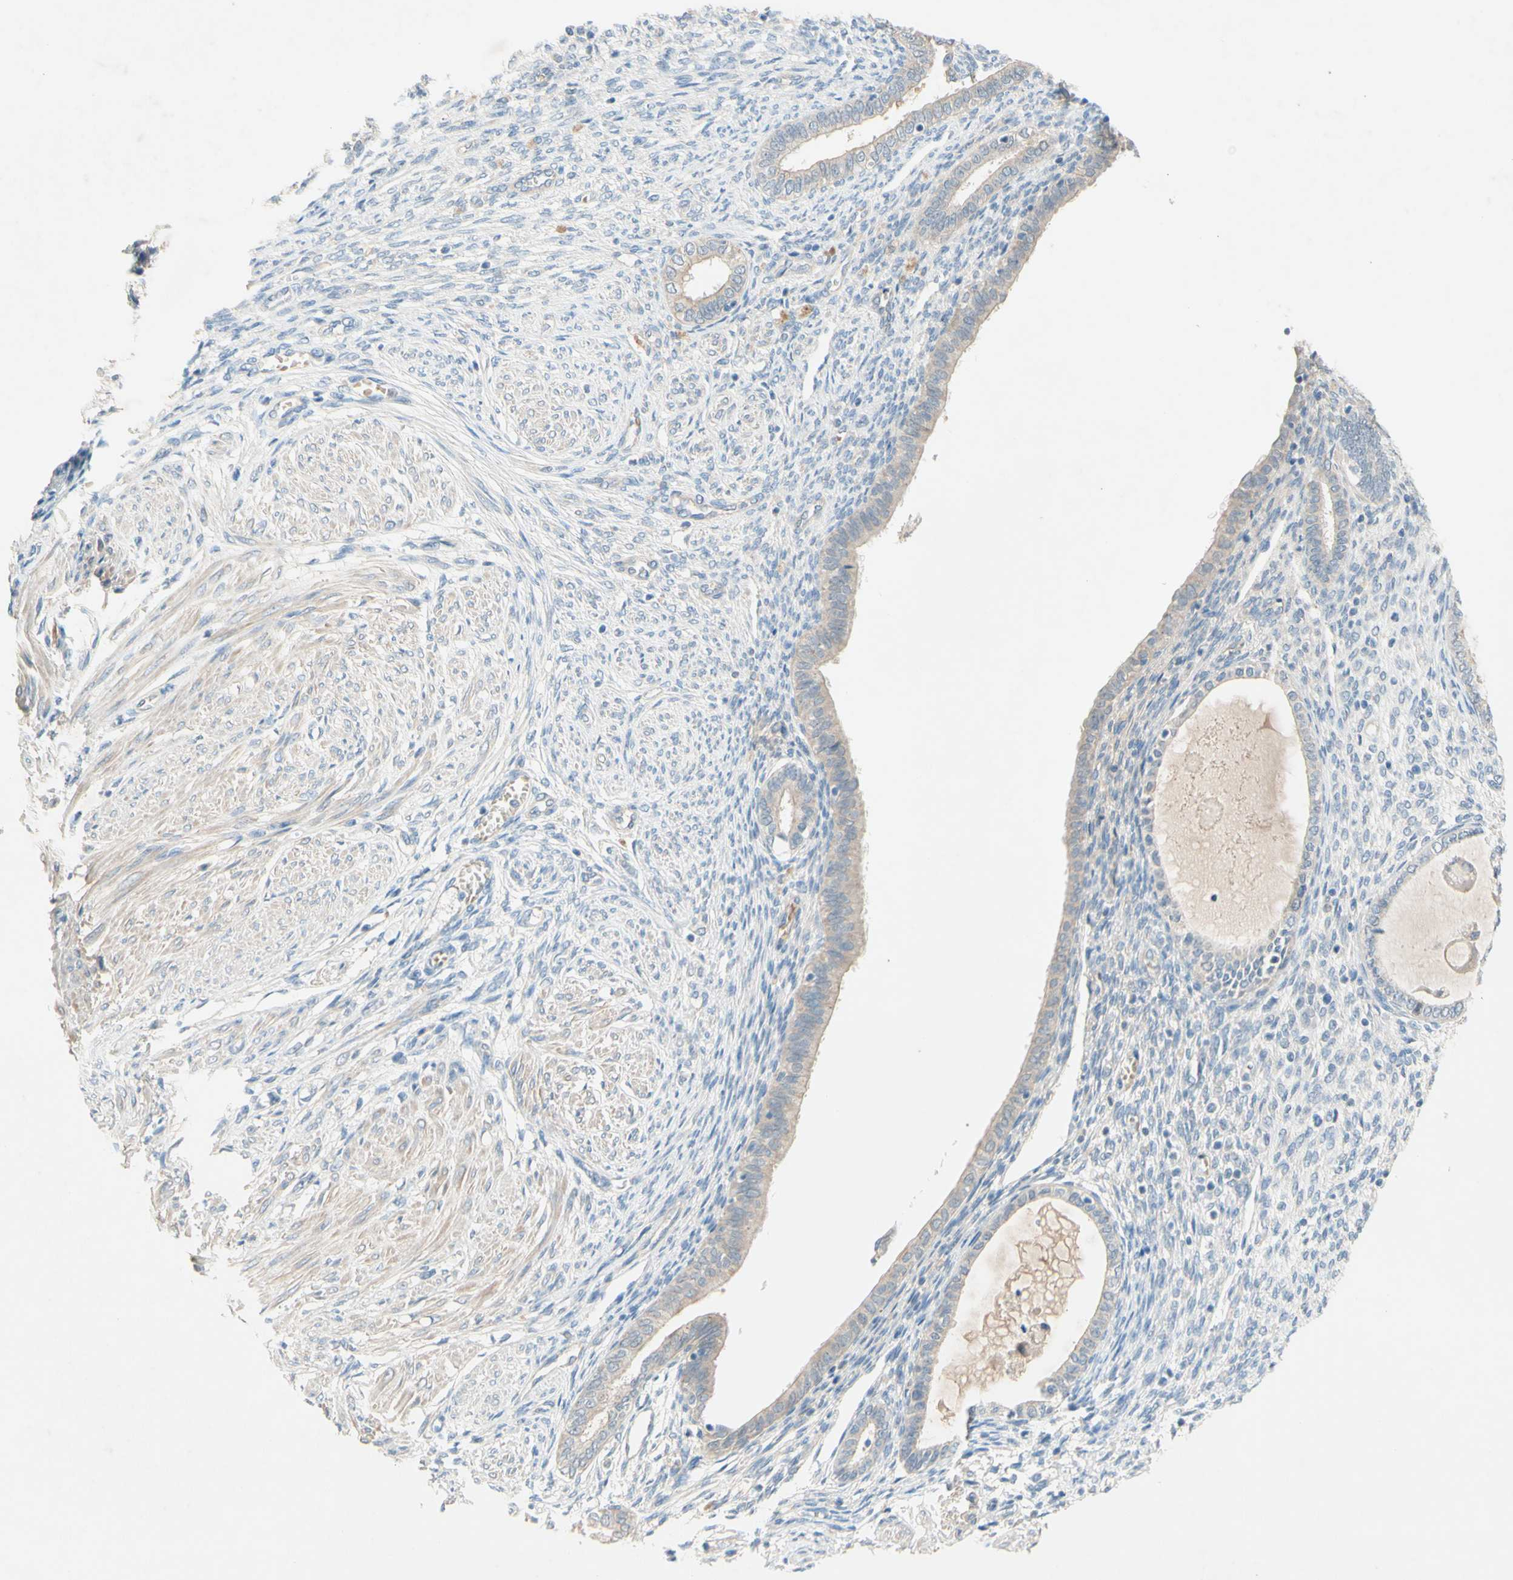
{"staining": {"intensity": "weak", "quantity": "<25%", "location": "cytoplasmic/membranous"}, "tissue": "endometrium", "cell_type": "Cells in endometrial stroma", "image_type": "normal", "snomed": [{"axis": "morphology", "description": "Normal tissue, NOS"}, {"axis": "topography", "description": "Endometrium"}], "caption": "Immunohistochemistry (IHC) of normal endometrium displays no staining in cells in endometrial stroma. (DAB (3,3'-diaminobenzidine) immunohistochemistry (IHC), high magnification).", "gene": "IL2", "patient": {"sex": "female", "age": 72}}